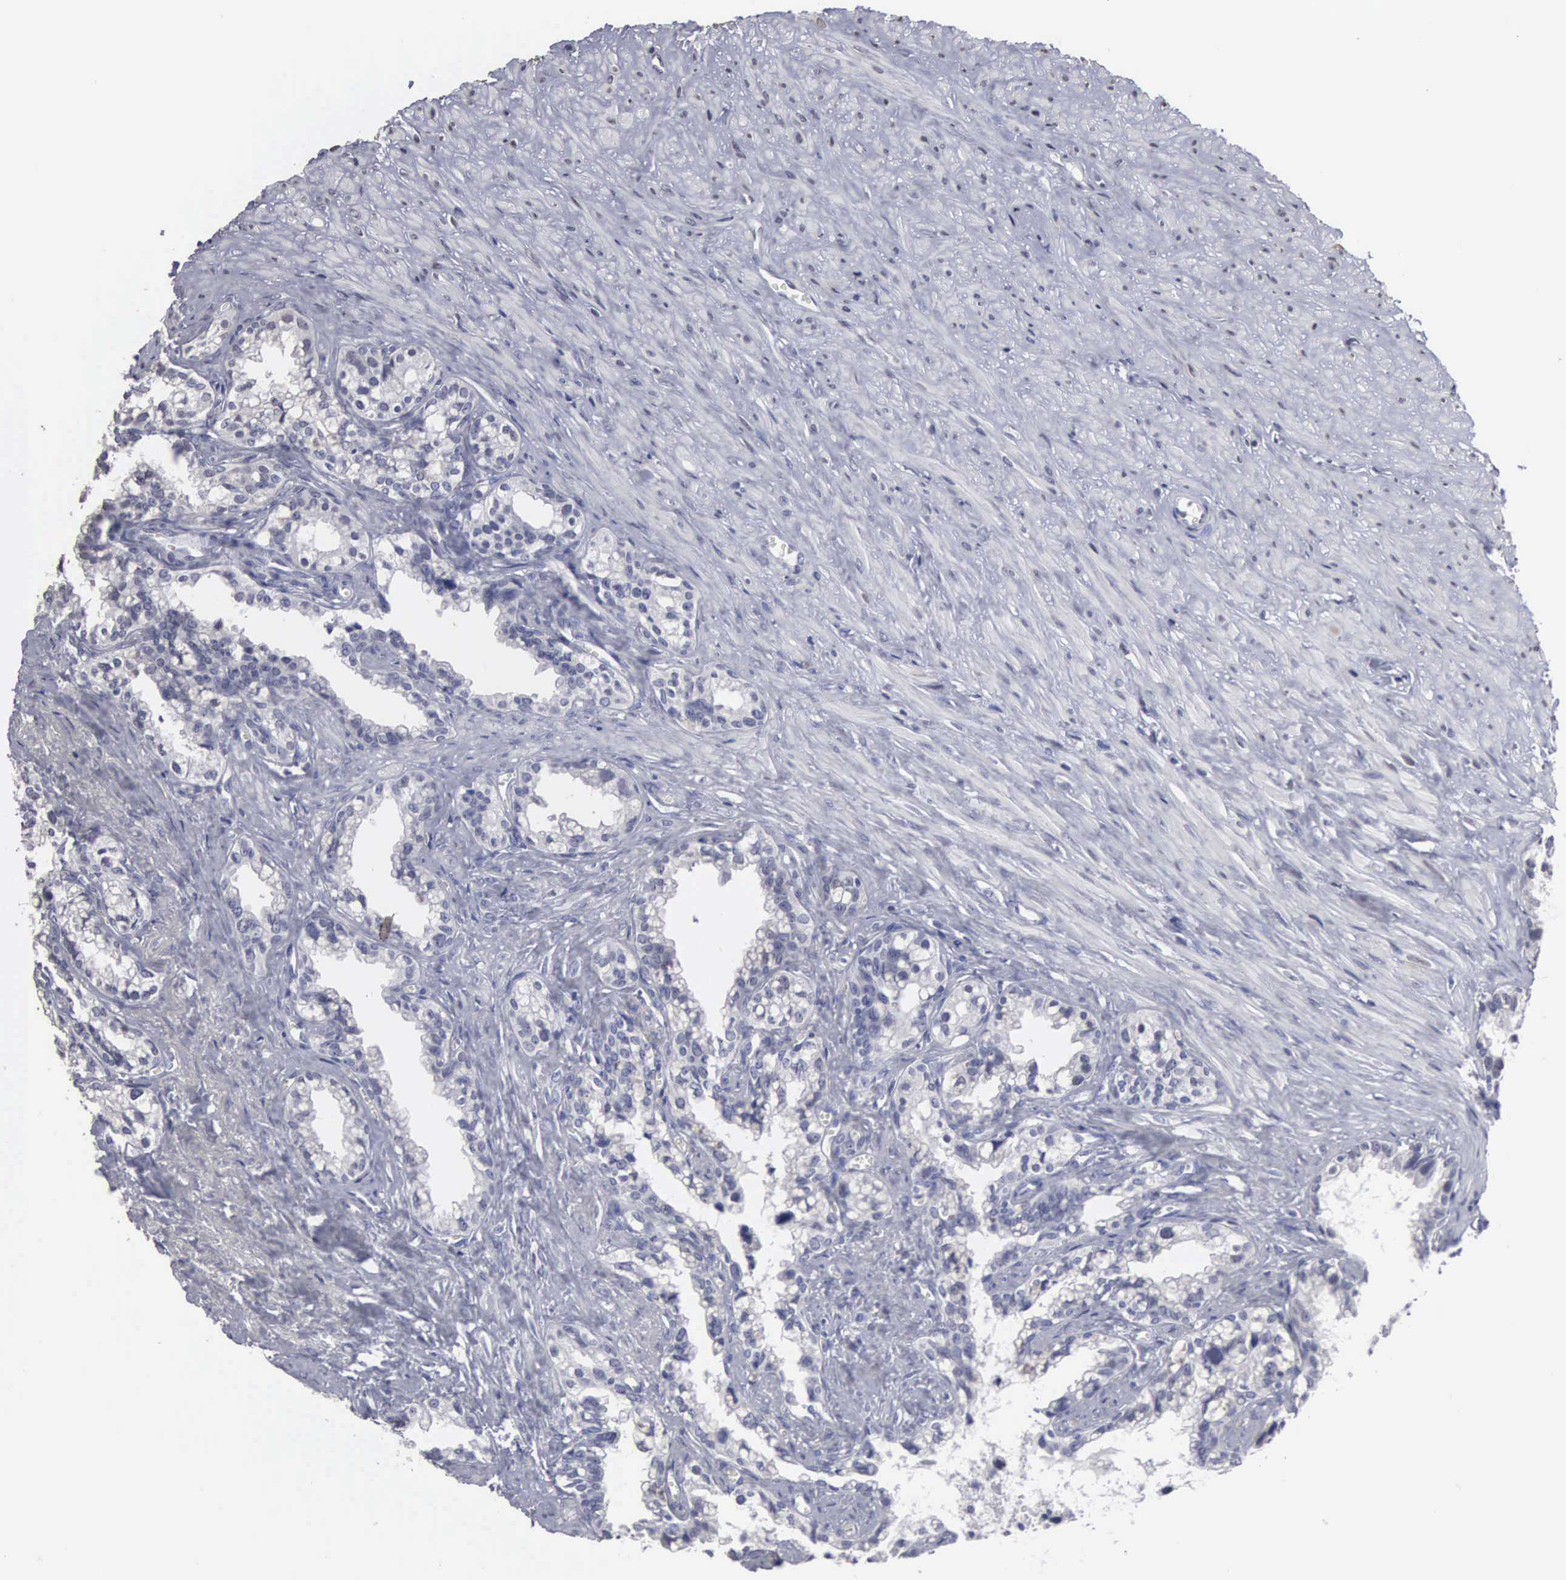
{"staining": {"intensity": "weak", "quantity": "<25%", "location": "nuclear"}, "tissue": "seminal vesicle", "cell_type": "Glandular cells", "image_type": "normal", "snomed": [{"axis": "morphology", "description": "Normal tissue, NOS"}, {"axis": "topography", "description": "Seminal veicle"}], "caption": "Immunohistochemistry of normal seminal vesicle reveals no staining in glandular cells. Nuclei are stained in blue.", "gene": "UPB1", "patient": {"sex": "male", "age": 60}}